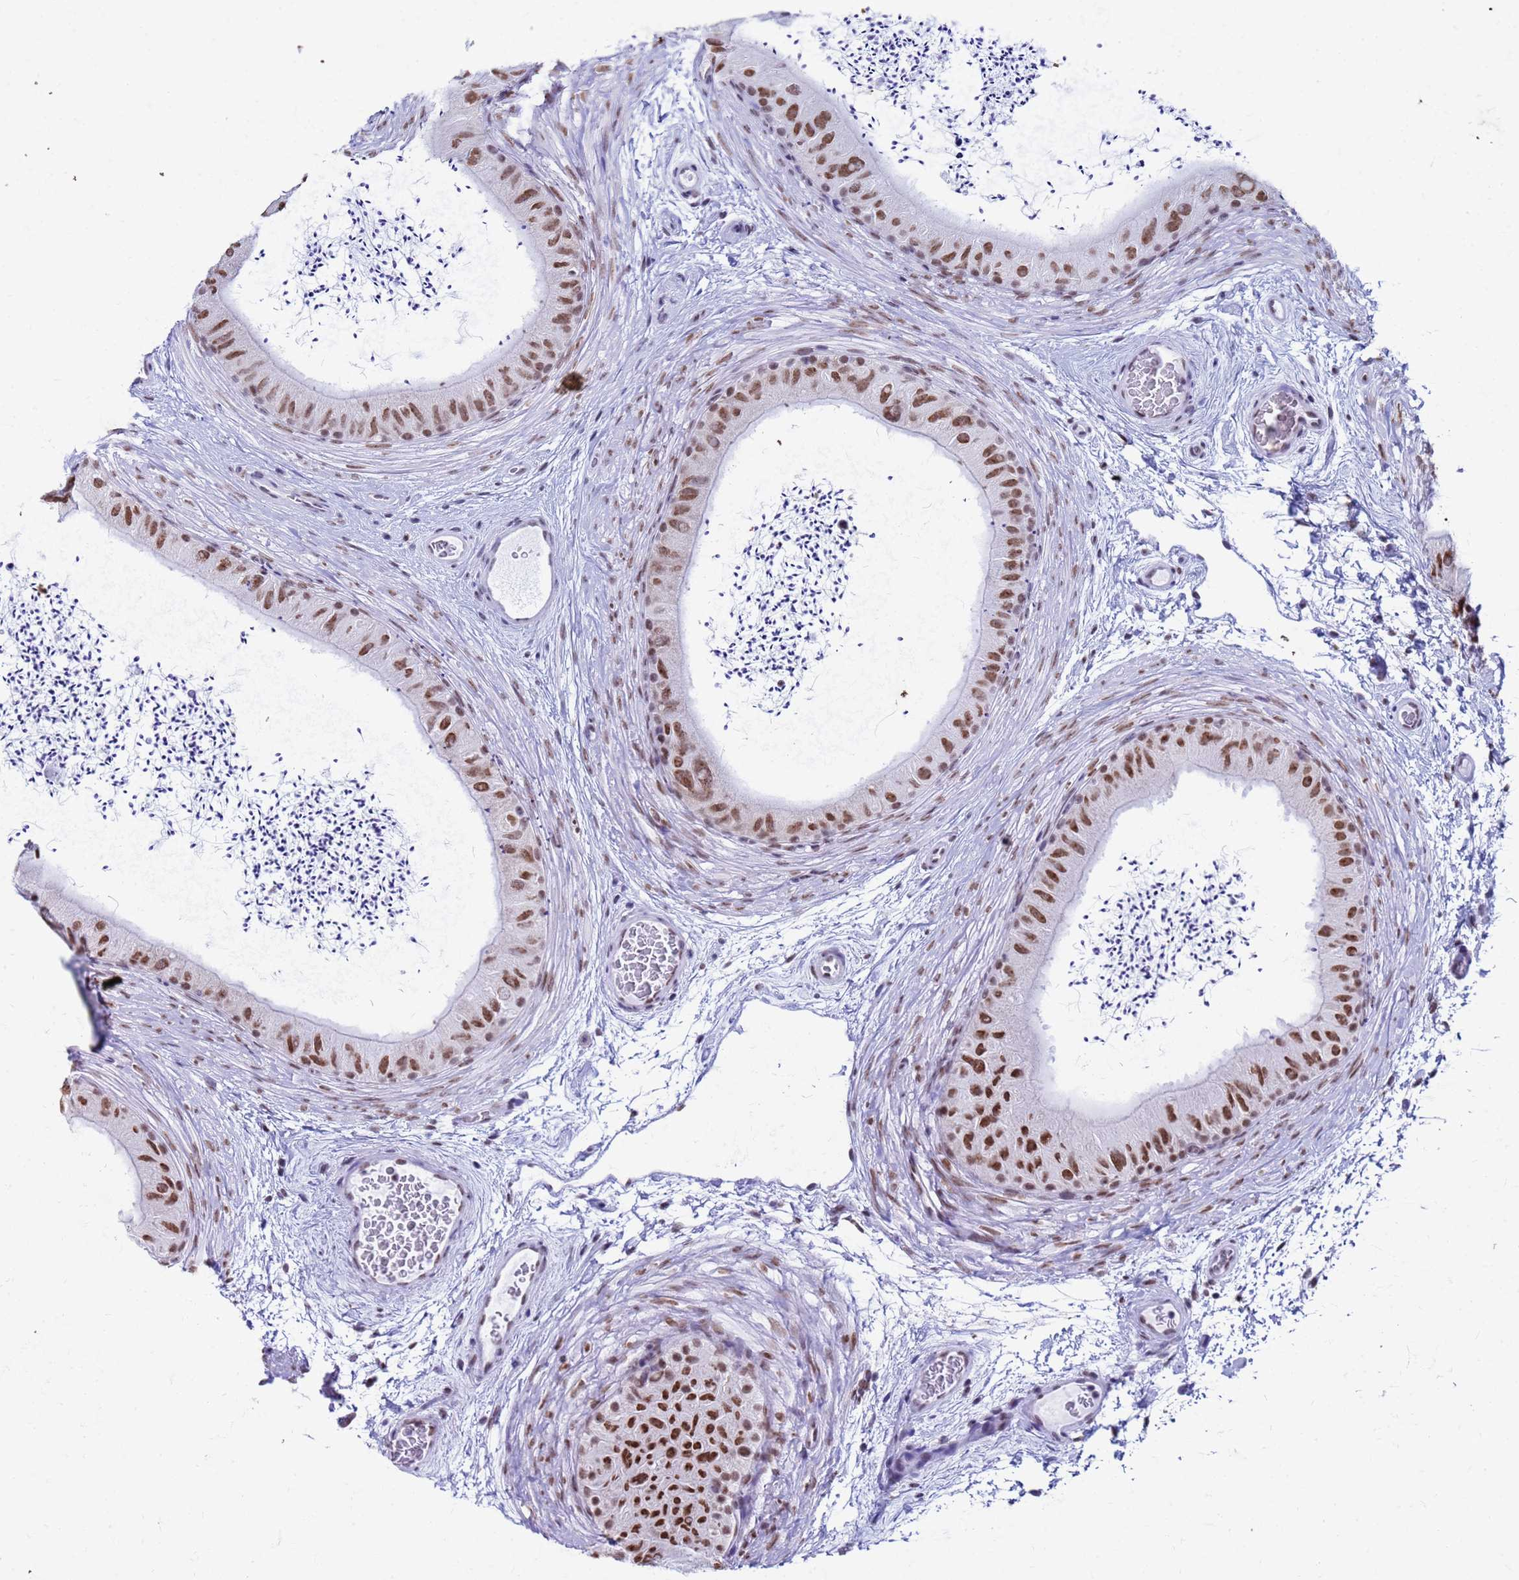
{"staining": {"intensity": "strong", "quantity": ">75%", "location": "nuclear"}, "tissue": "epididymis", "cell_type": "Glandular cells", "image_type": "normal", "snomed": [{"axis": "morphology", "description": "Normal tissue, NOS"}, {"axis": "topography", "description": "Epididymis"}], "caption": "This is an image of immunohistochemistry (IHC) staining of normal epididymis, which shows strong positivity in the nuclear of glandular cells.", "gene": "FAM170B", "patient": {"sex": "male", "age": 50}}